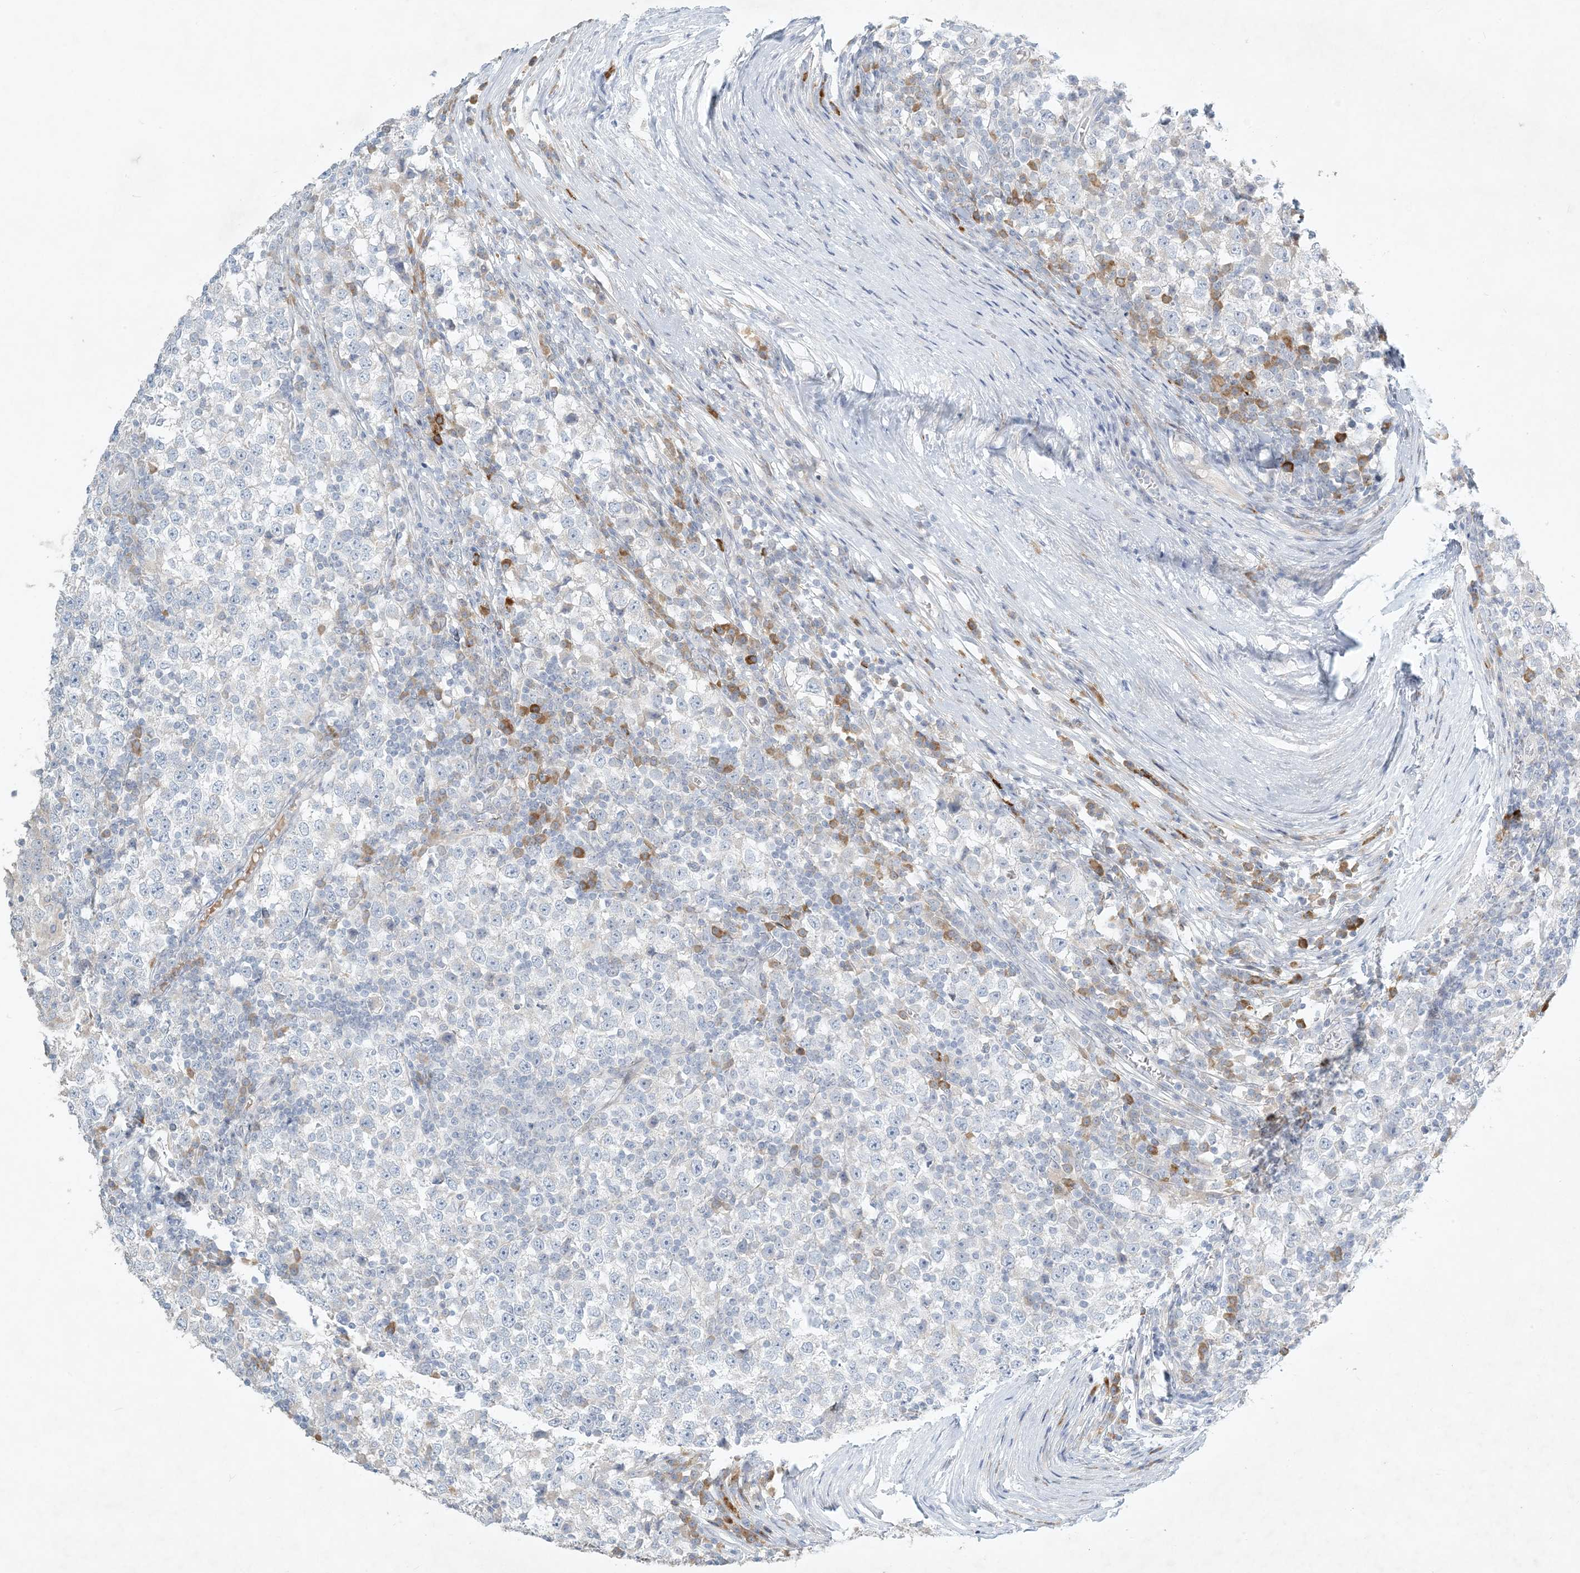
{"staining": {"intensity": "negative", "quantity": "none", "location": "none"}, "tissue": "testis cancer", "cell_type": "Tumor cells", "image_type": "cancer", "snomed": [{"axis": "morphology", "description": "Seminoma, NOS"}, {"axis": "topography", "description": "Testis"}], "caption": "Tumor cells show no significant expression in testis cancer (seminoma).", "gene": "ZNF385D", "patient": {"sex": "male", "age": 65}}